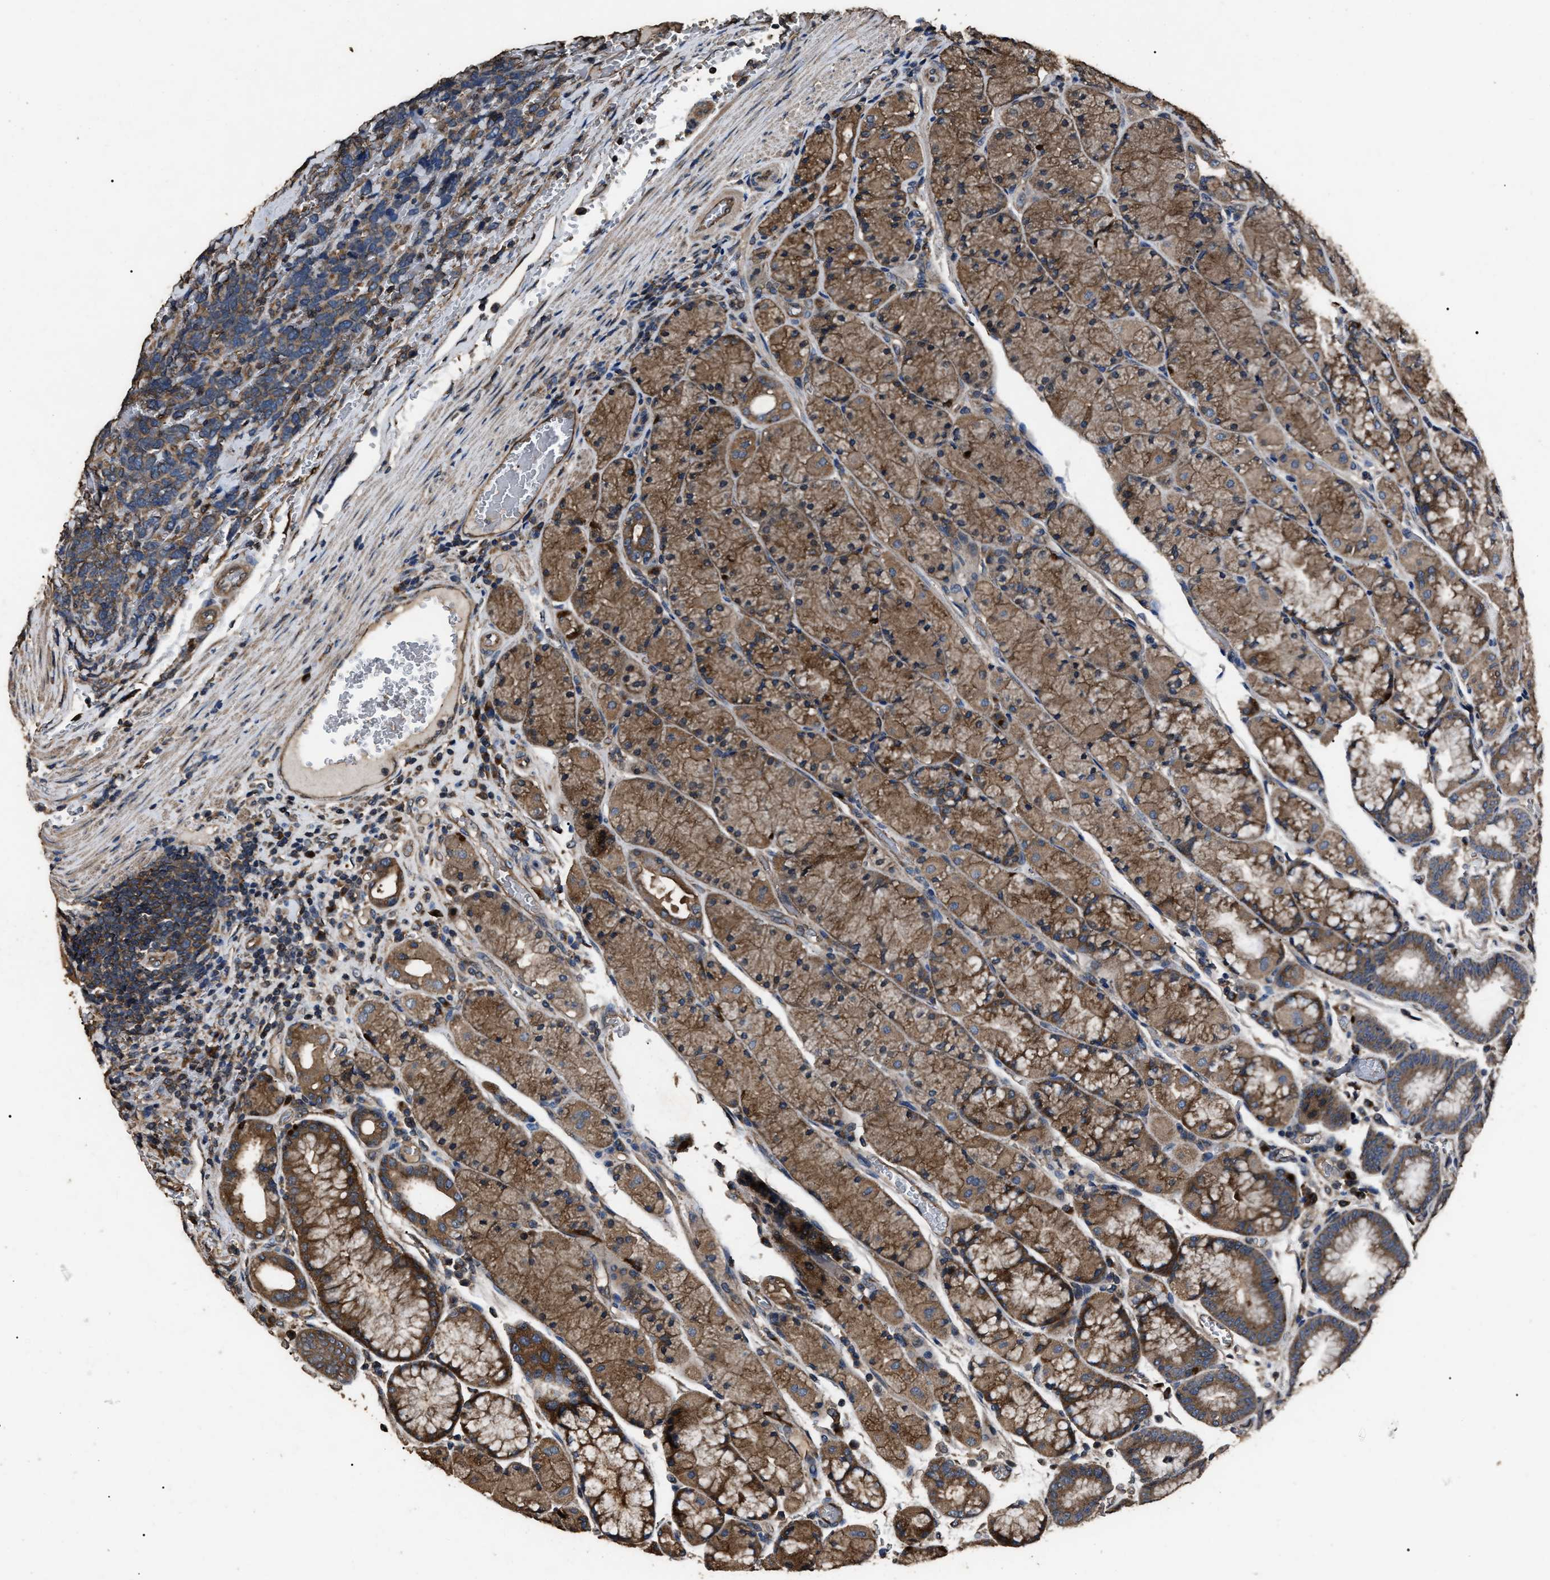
{"staining": {"intensity": "moderate", "quantity": ">75%", "location": "cytoplasmic/membranous"}, "tissue": "stomach", "cell_type": "Glandular cells", "image_type": "normal", "snomed": [{"axis": "morphology", "description": "Normal tissue, NOS"}, {"axis": "morphology", "description": "Carcinoid, malignant, NOS"}, {"axis": "topography", "description": "Stomach, upper"}], "caption": "Protein expression by immunohistochemistry demonstrates moderate cytoplasmic/membranous expression in approximately >75% of glandular cells in benign stomach.", "gene": "RNF216", "patient": {"sex": "male", "age": 39}}